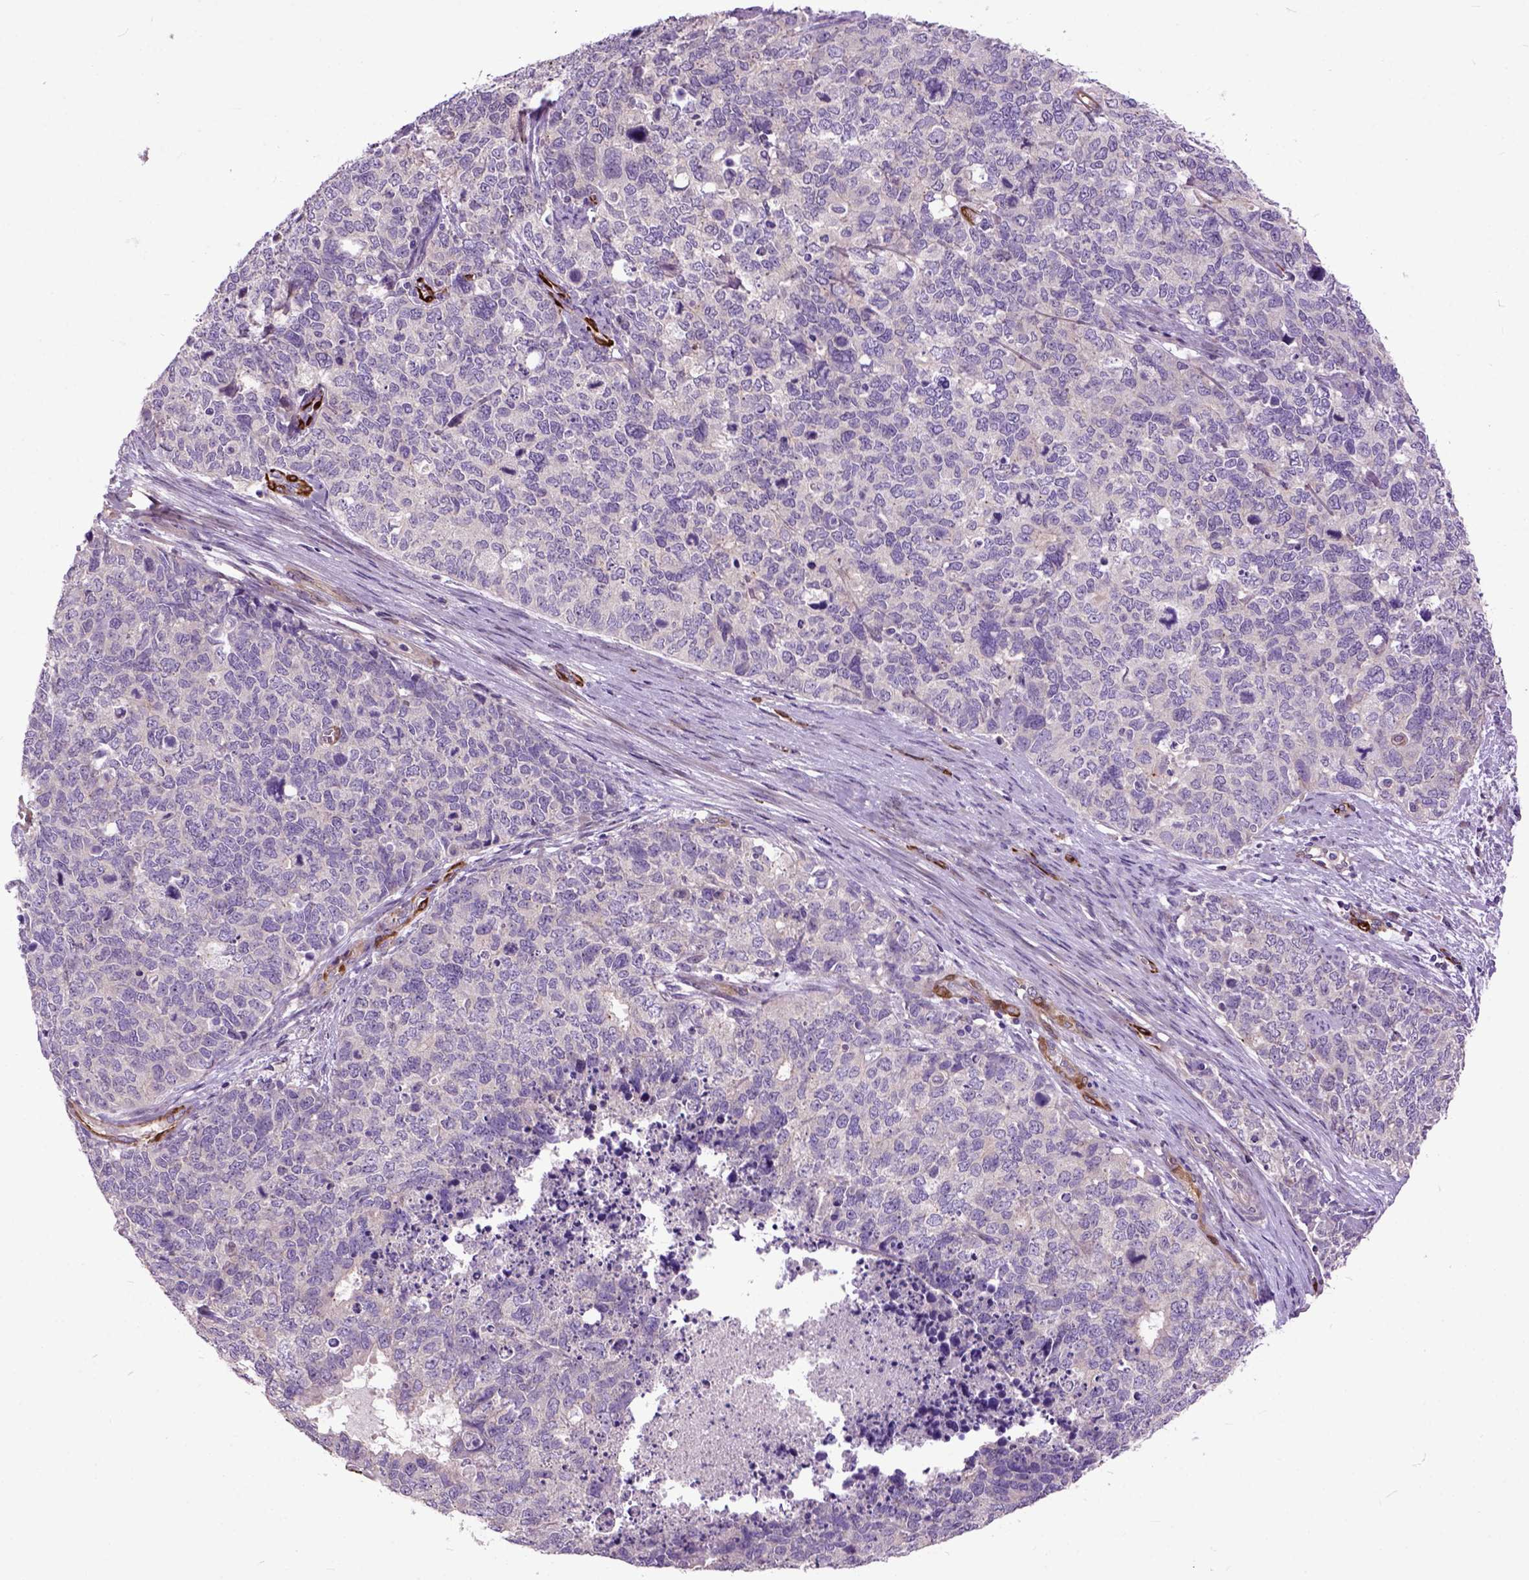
{"staining": {"intensity": "negative", "quantity": "none", "location": "none"}, "tissue": "cervical cancer", "cell_type": "Tumor cells", "image_type": "cancer", "snomed": [{"axis": "morphology", "description": "Squamous cell carcinoma, NOS"}, {"axis": "topography", "description": "Cervix"}], "caption": "This is an IHC image of cervical cancer (squamous cell carcinoma). There is no positivity in tumor cells.", "gene": "MAPT", "patient": {"sex": "female", "age": 63}}